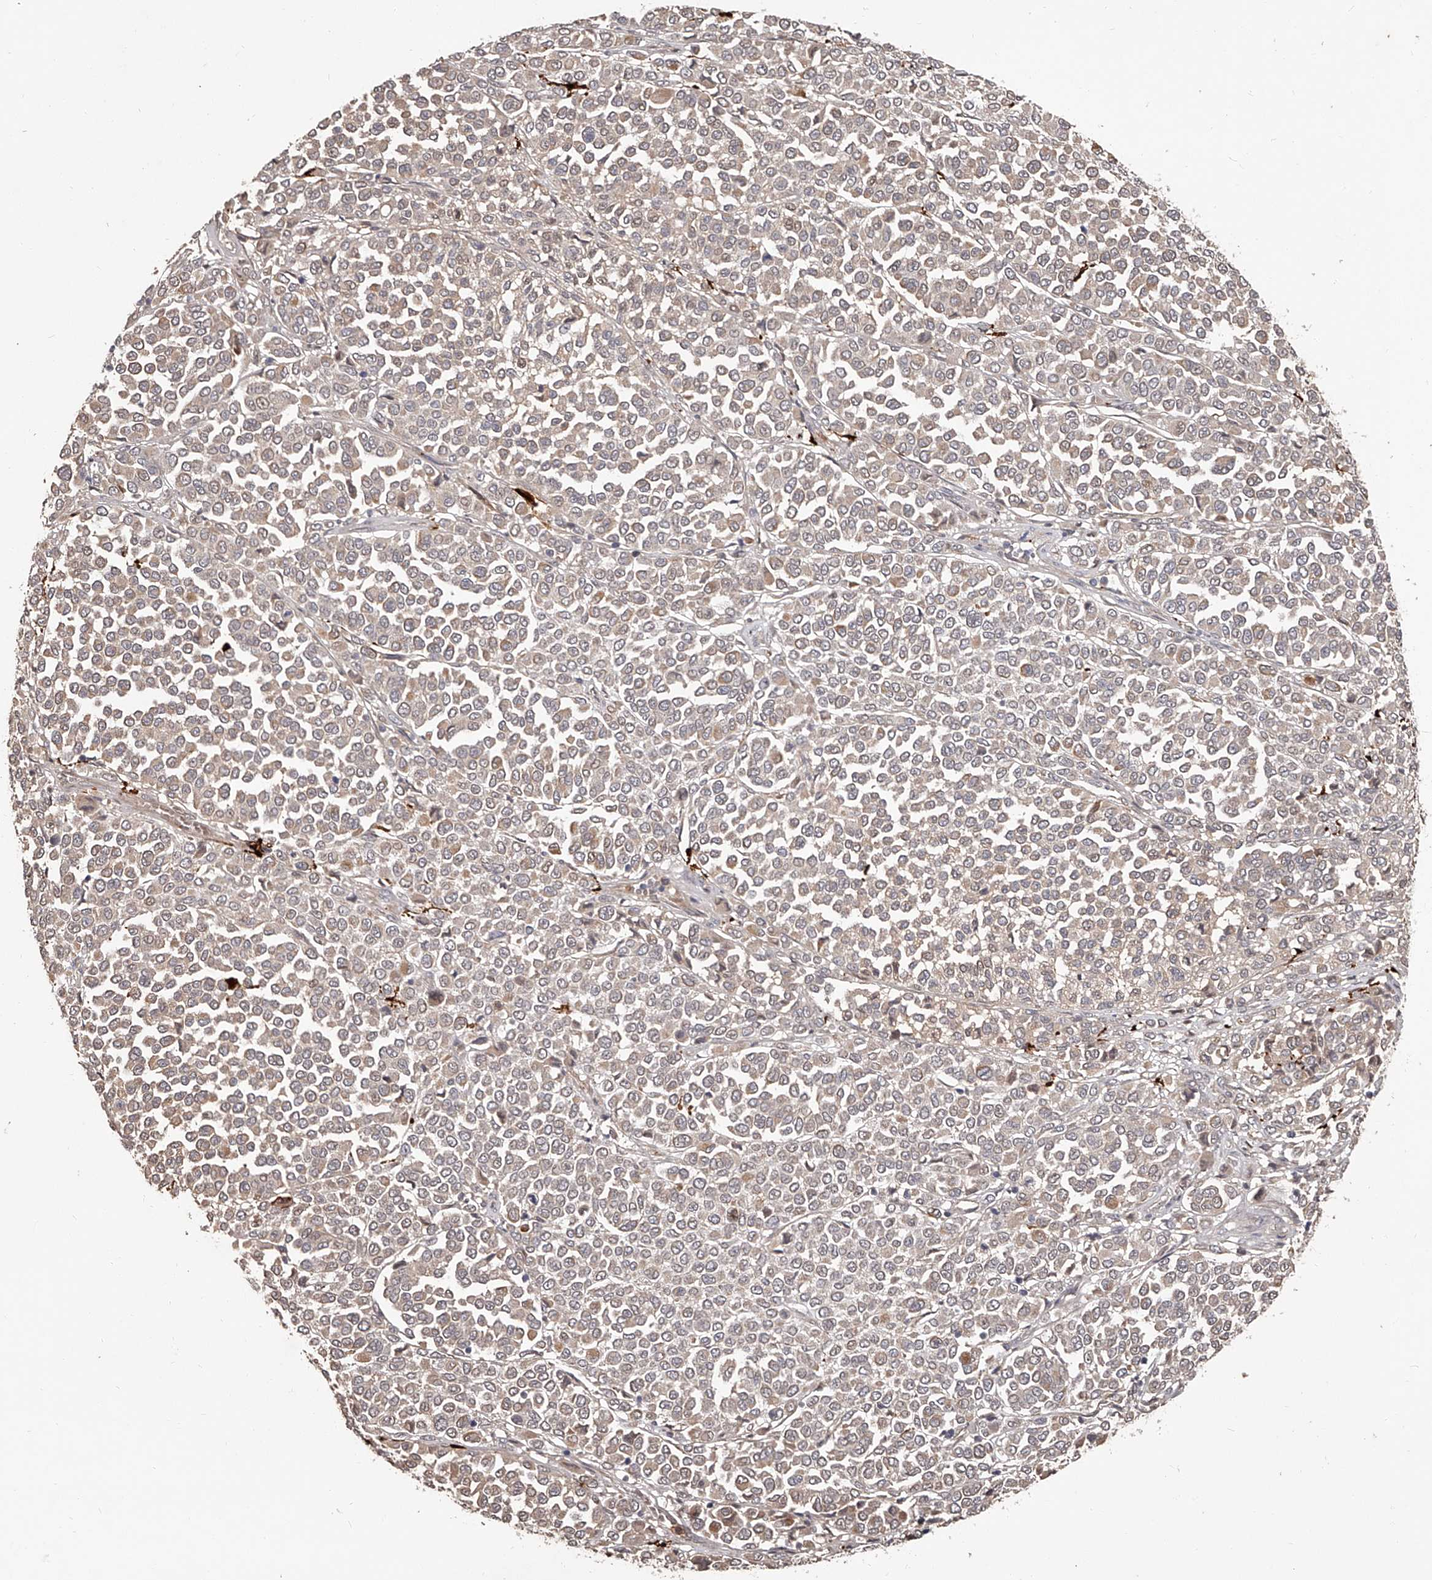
{"staining": {"intensity": "weak", "quantity": "<25%", "location": "cytoplasmic/membranous"}, "tissue": "melanoma", "cell_type": "Tumor cells", "image_type": "cancer", "snomed": [{"axis": "morphology", "description": "Malignant melanoma, Metastatic site"}, {"axis": "topography", "description": "Pancreas"}], "caption": "This is an immunohistochemistry histopathology image of human malignant melanoma (metastatic site). There is no expression in tumor cells.", "gene": "URGCP", "patient": {"sex": "female", "age": 30}}